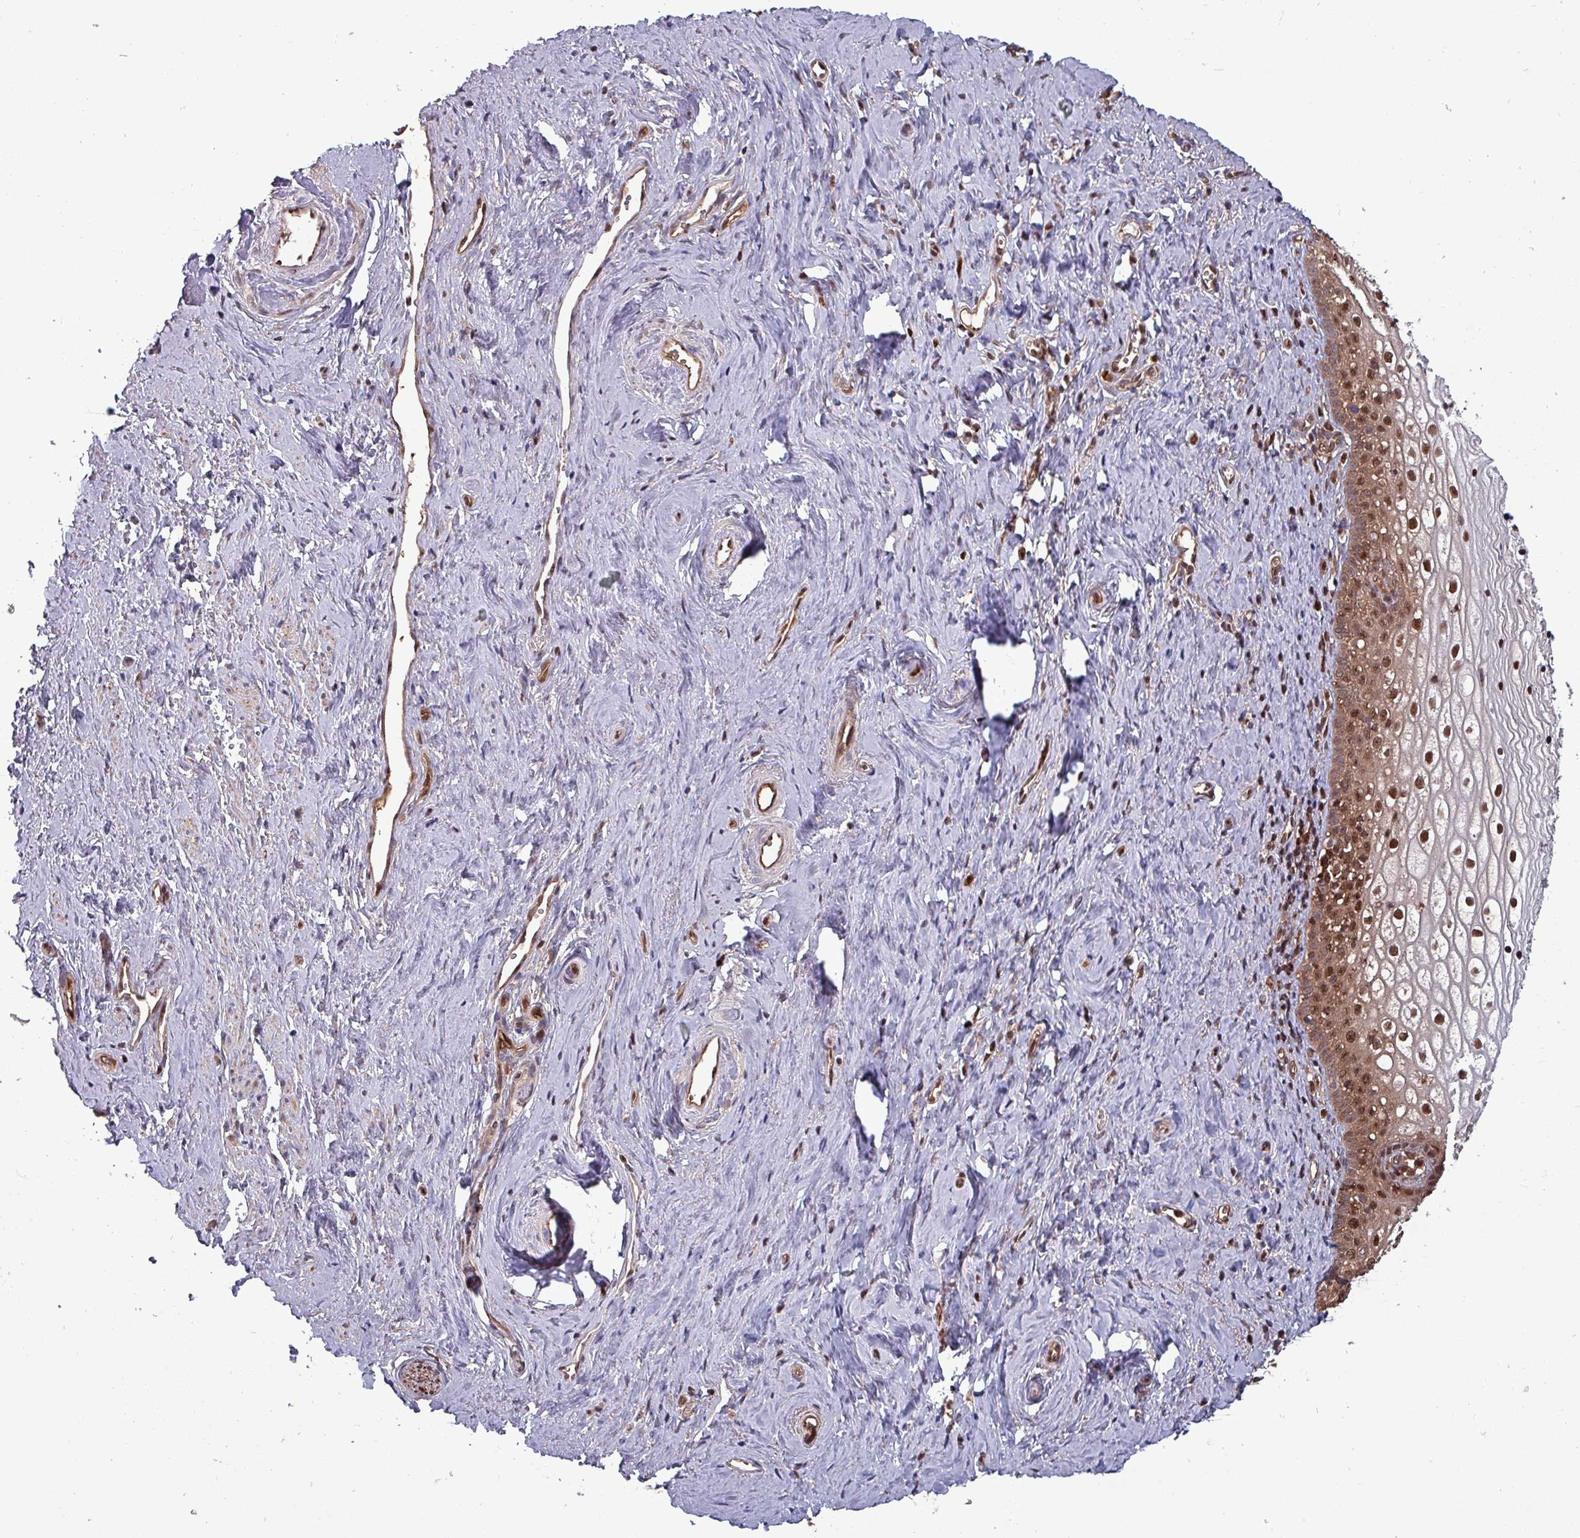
{"staining": {"intensity": "moderate", "quantity": ">75%", "location": "cytoplasmic/membranous,nuclear"}, "tissue": "vagina", "cell_type": "Squamous epithelial cells", "image_type": "normal", "snomed": [{"axis": "morphology", "description": "Normal tissue, NOS"}, {"axis": "topography", "description": "Vagina"}], "caption": "Immunohistochemistry histopathology image of benign vagina stained for a protein (brown), which demonstrates medium levels of moderate cytoplasmic/membranous,nuclear staining in about >75% of squamous epithelial cells.", "gene": "PSMB8", "patient": {"sex": "female", "age": 59}}